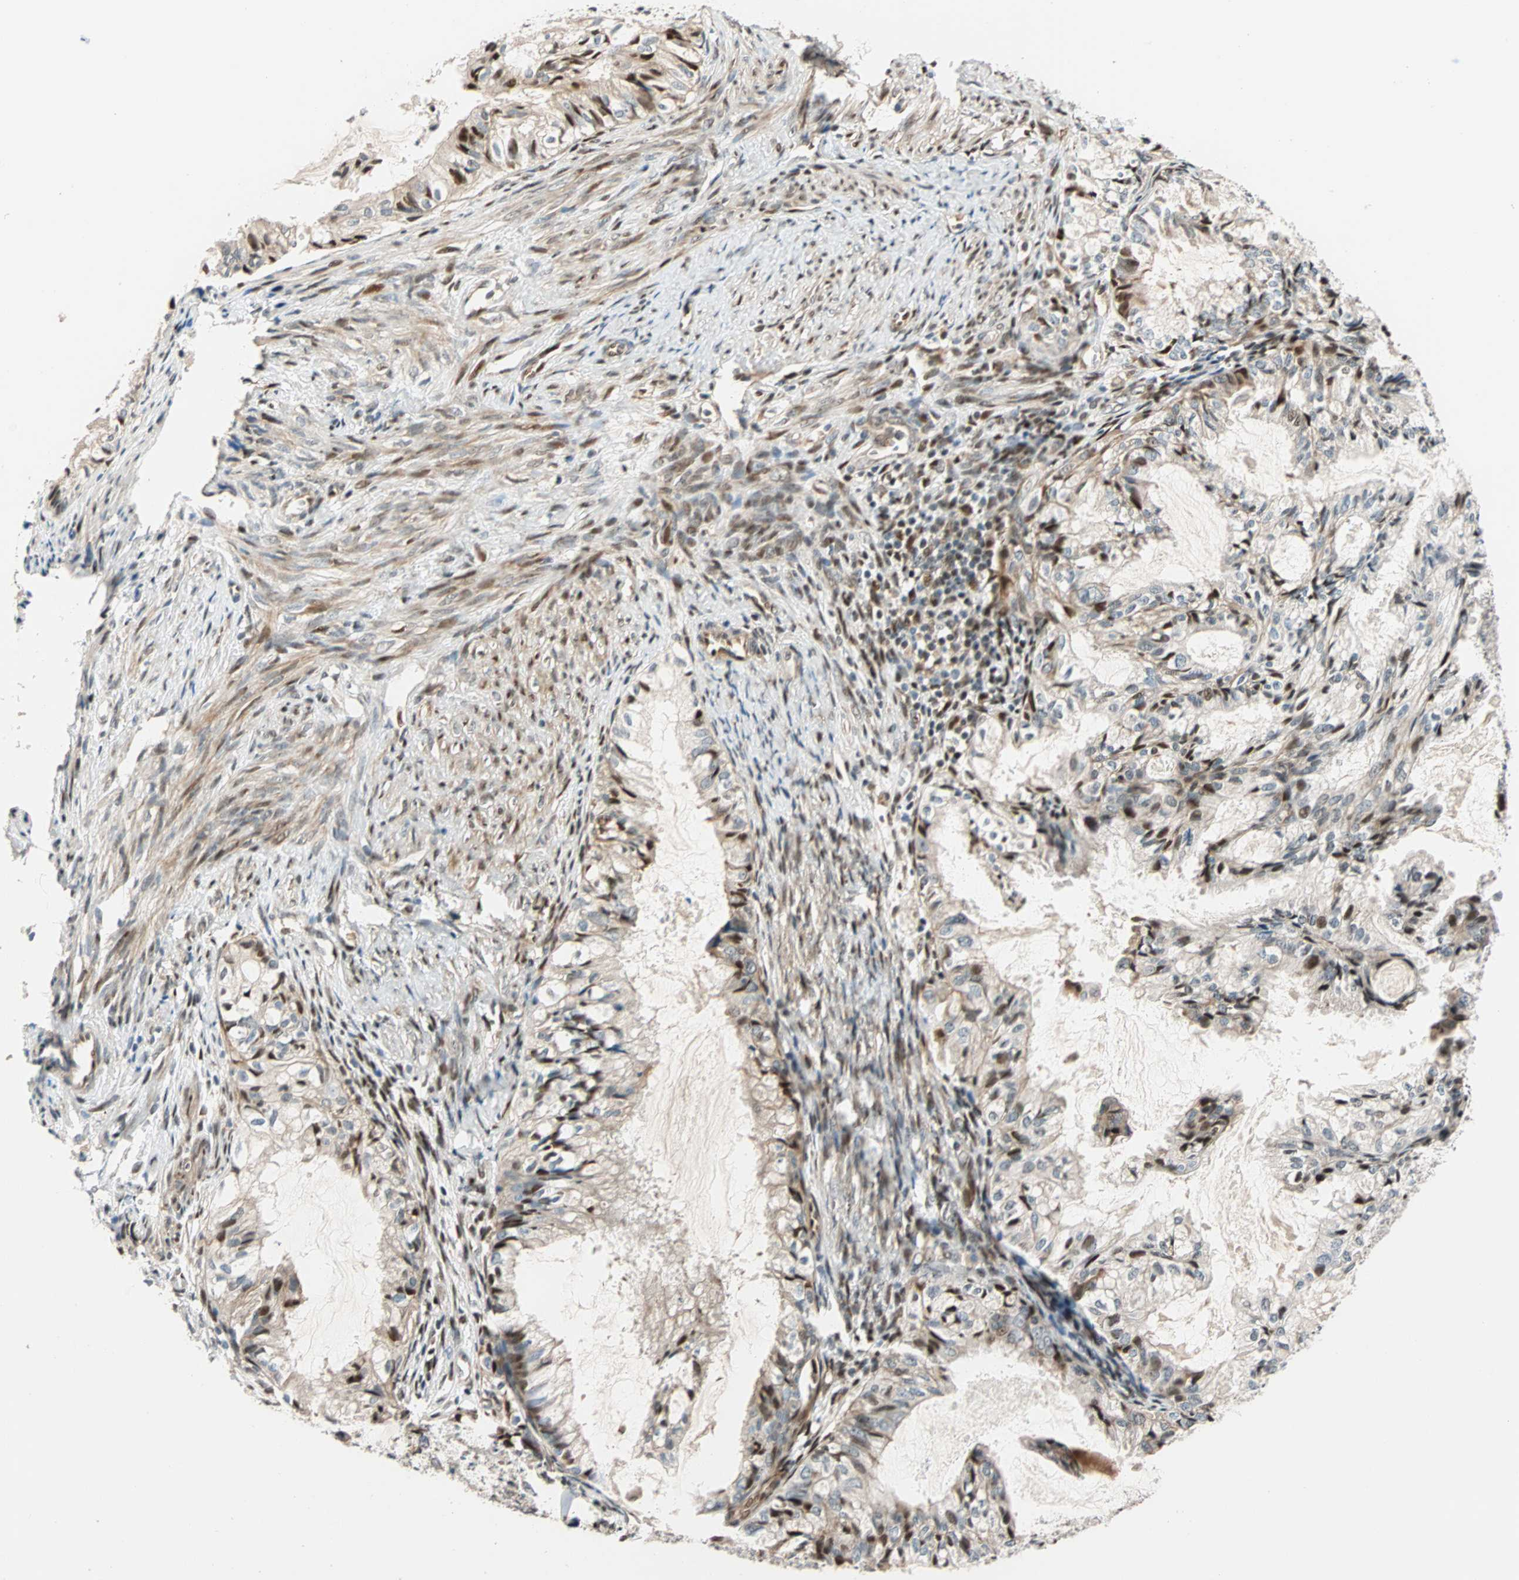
{"staining": {"intensity": "moderate", "quantity": "25%-75%", "location": "cytoplasmic/membranous,nuclear"}, "tissue": "cervical cancer", "cell_type": "Tumor cells", "image_type": "cancer", "snomed": [{"axis": "morphology", "description": "Normal tissue, NOS"}, {"axis": "morphology", "description": "Adenocarcinoma, NOS"}, {"axis": "topography", "description": "Cervix"}, {"axis": "topography", "description": "Endometrium"}], "caption": "Protein staining shows moderate cytoplasmic/membranous and nuclear positivity in about 25%-75% of tumor cells in cervical cancer (adenocarcinoma).", "gene": "HECW1", "patient": {"sex": "female", "age": 86}}